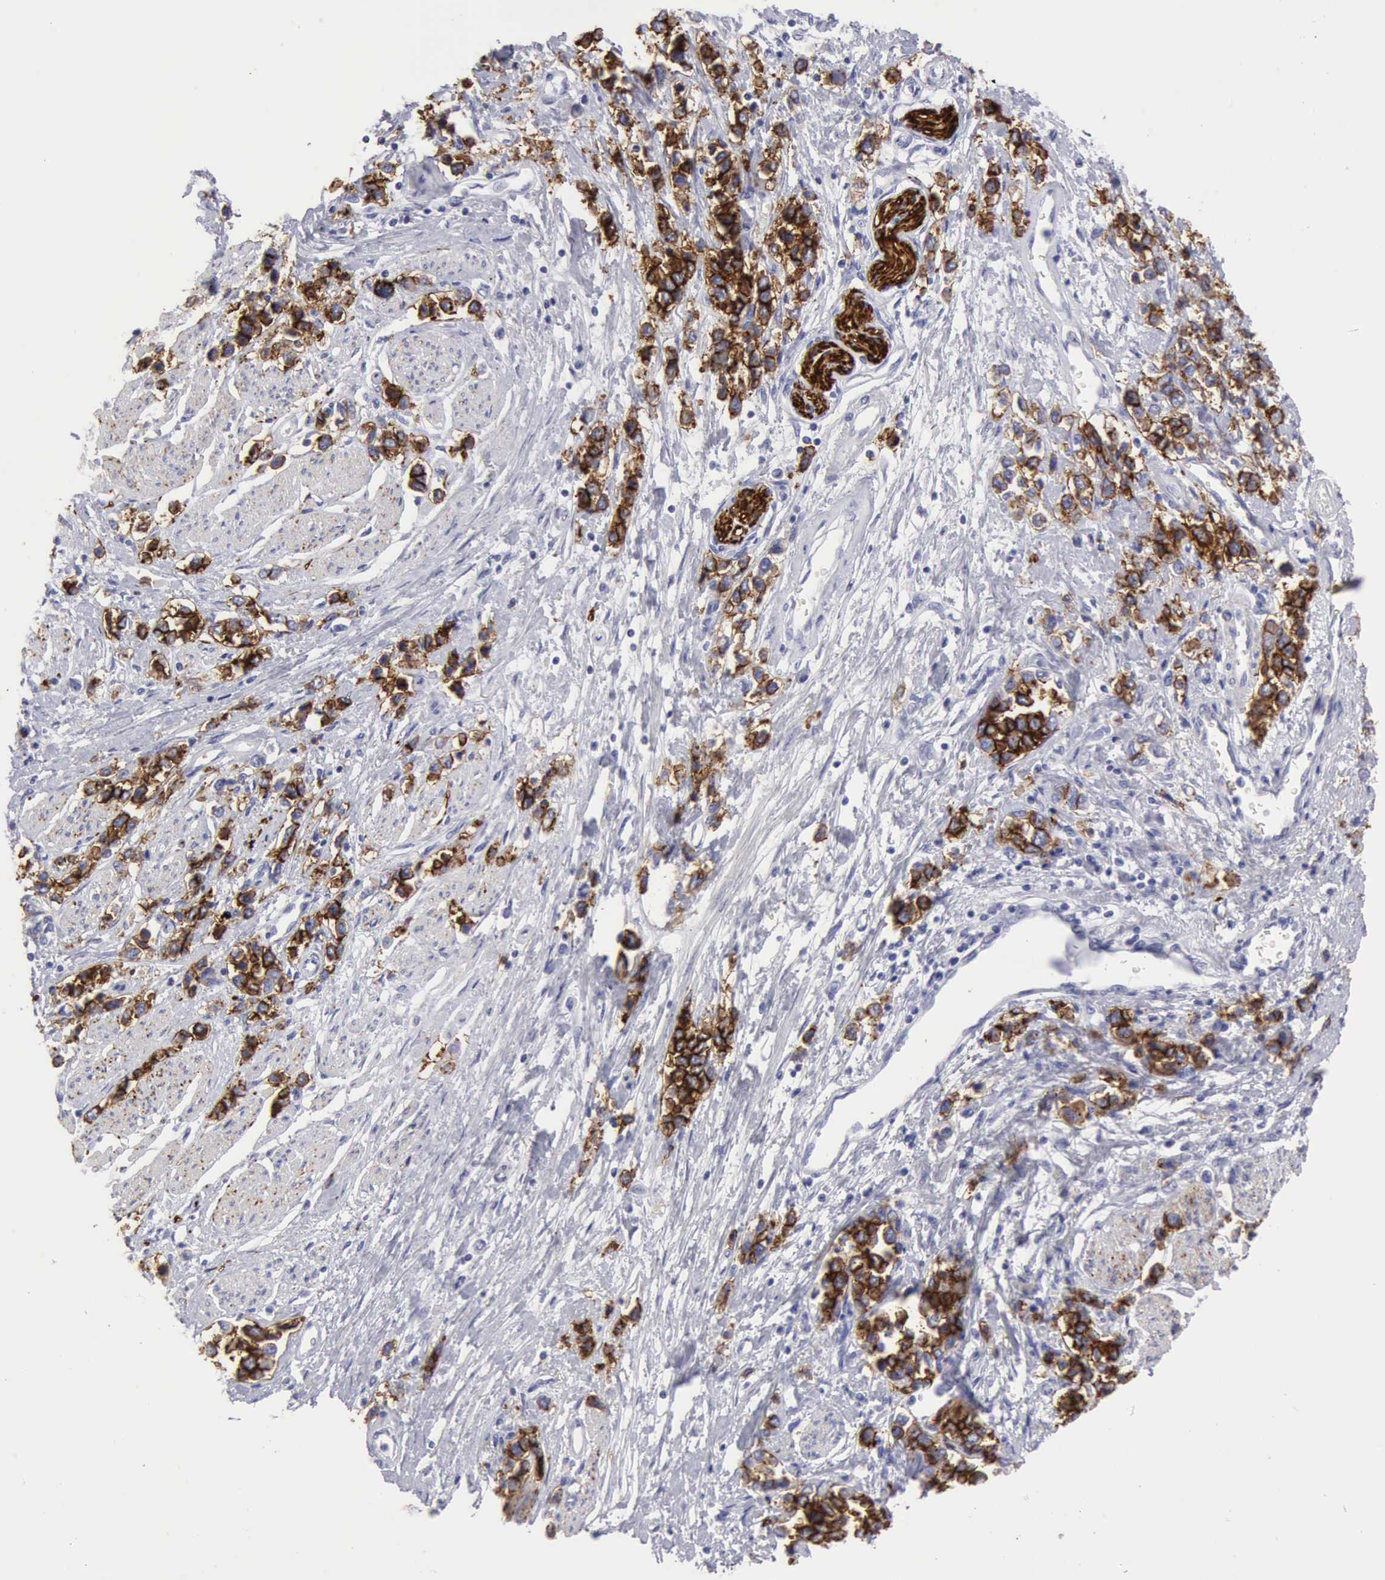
{"staining": {"intensity": "strong", "quantity": "25%-75%", "location": "cytoplasmic/membranous"}, "tissue": "stomach cancer", "cell_type": "Tumor cells", "image_type": "cancer", "snomed": [{"axis": "morphology", "description": "Adenocarcinoma, NOS"}, {"axis": "topography", "description": "Stomach, upper"}], "caption": "Immunohistochemistry (IHC) (DAB) staining of human stomach cancer (adenocarcinoma) demonstrates strong cytoplasmic/membranous protein positivity in about 25%-75% of tumor cells.", "gene": "NCAM1", "patient": {"sex": "male", "age": 76}}